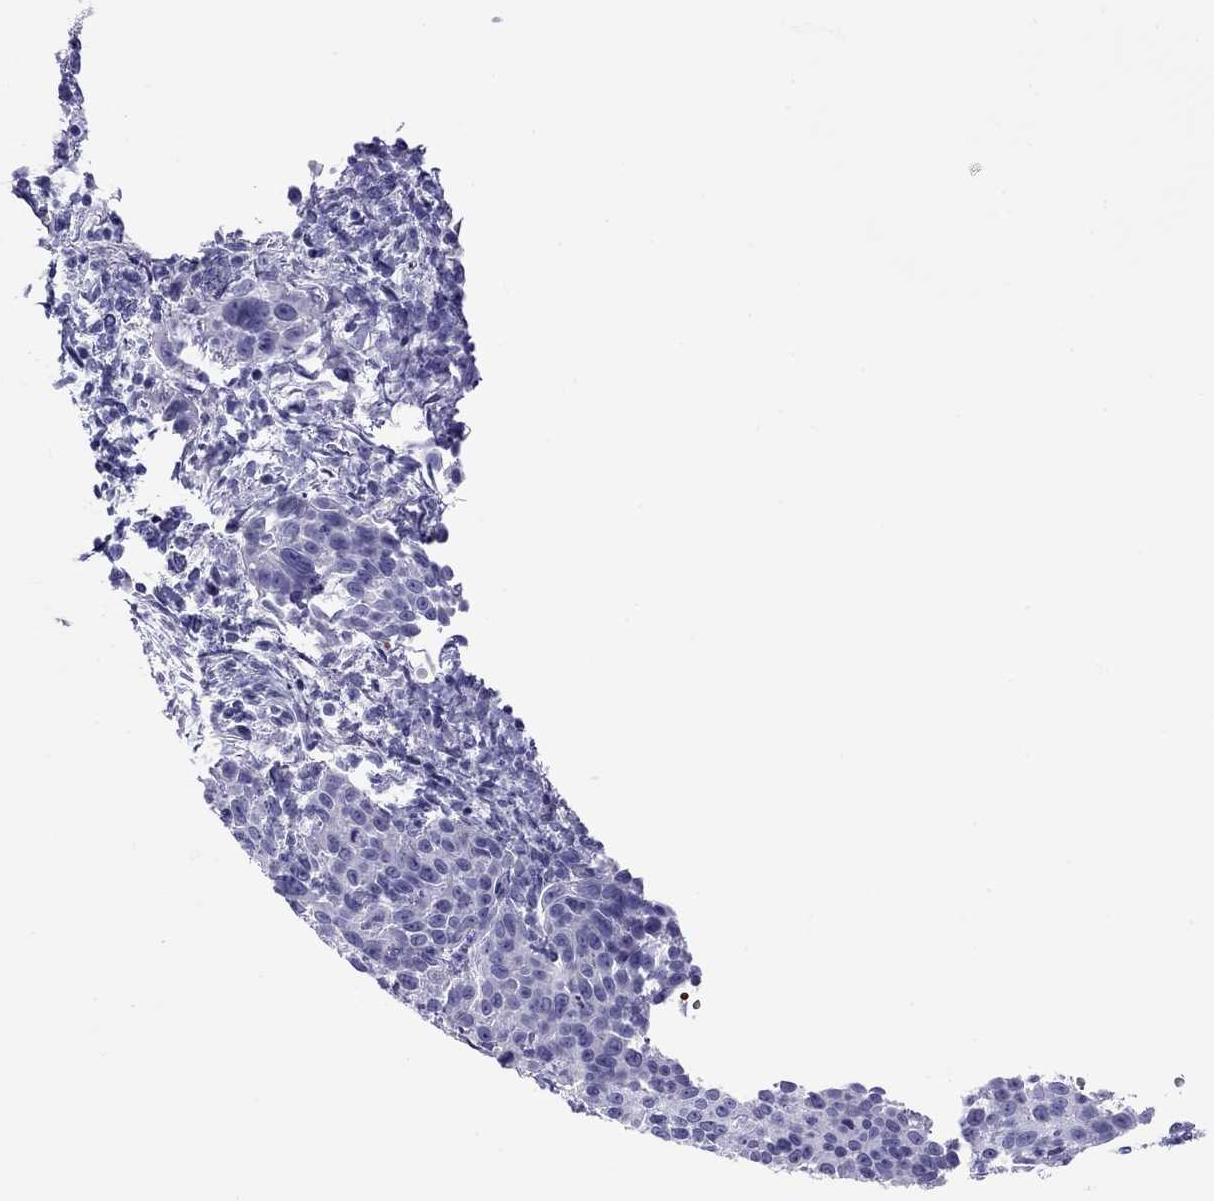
{"staining": {"intensity": "negative", "quantity": "none", "location": "none"}, "tissue": "cervical cancer", "cell_type": "Tumor cells", "image_type": "cancer", "snomed": [{"axis": "morphology", "description": "Squamous cell carcinoma, NOS"}, {"axis": "topography", "description": "Cervix"}], "caption": "Human cervical squamous cell carcinoma stained for a protein using immunohistochemistry reveals no positivity in tumor cells.", "gene": "PTPRN", "patient": {"sex": "female", "age": 26}}